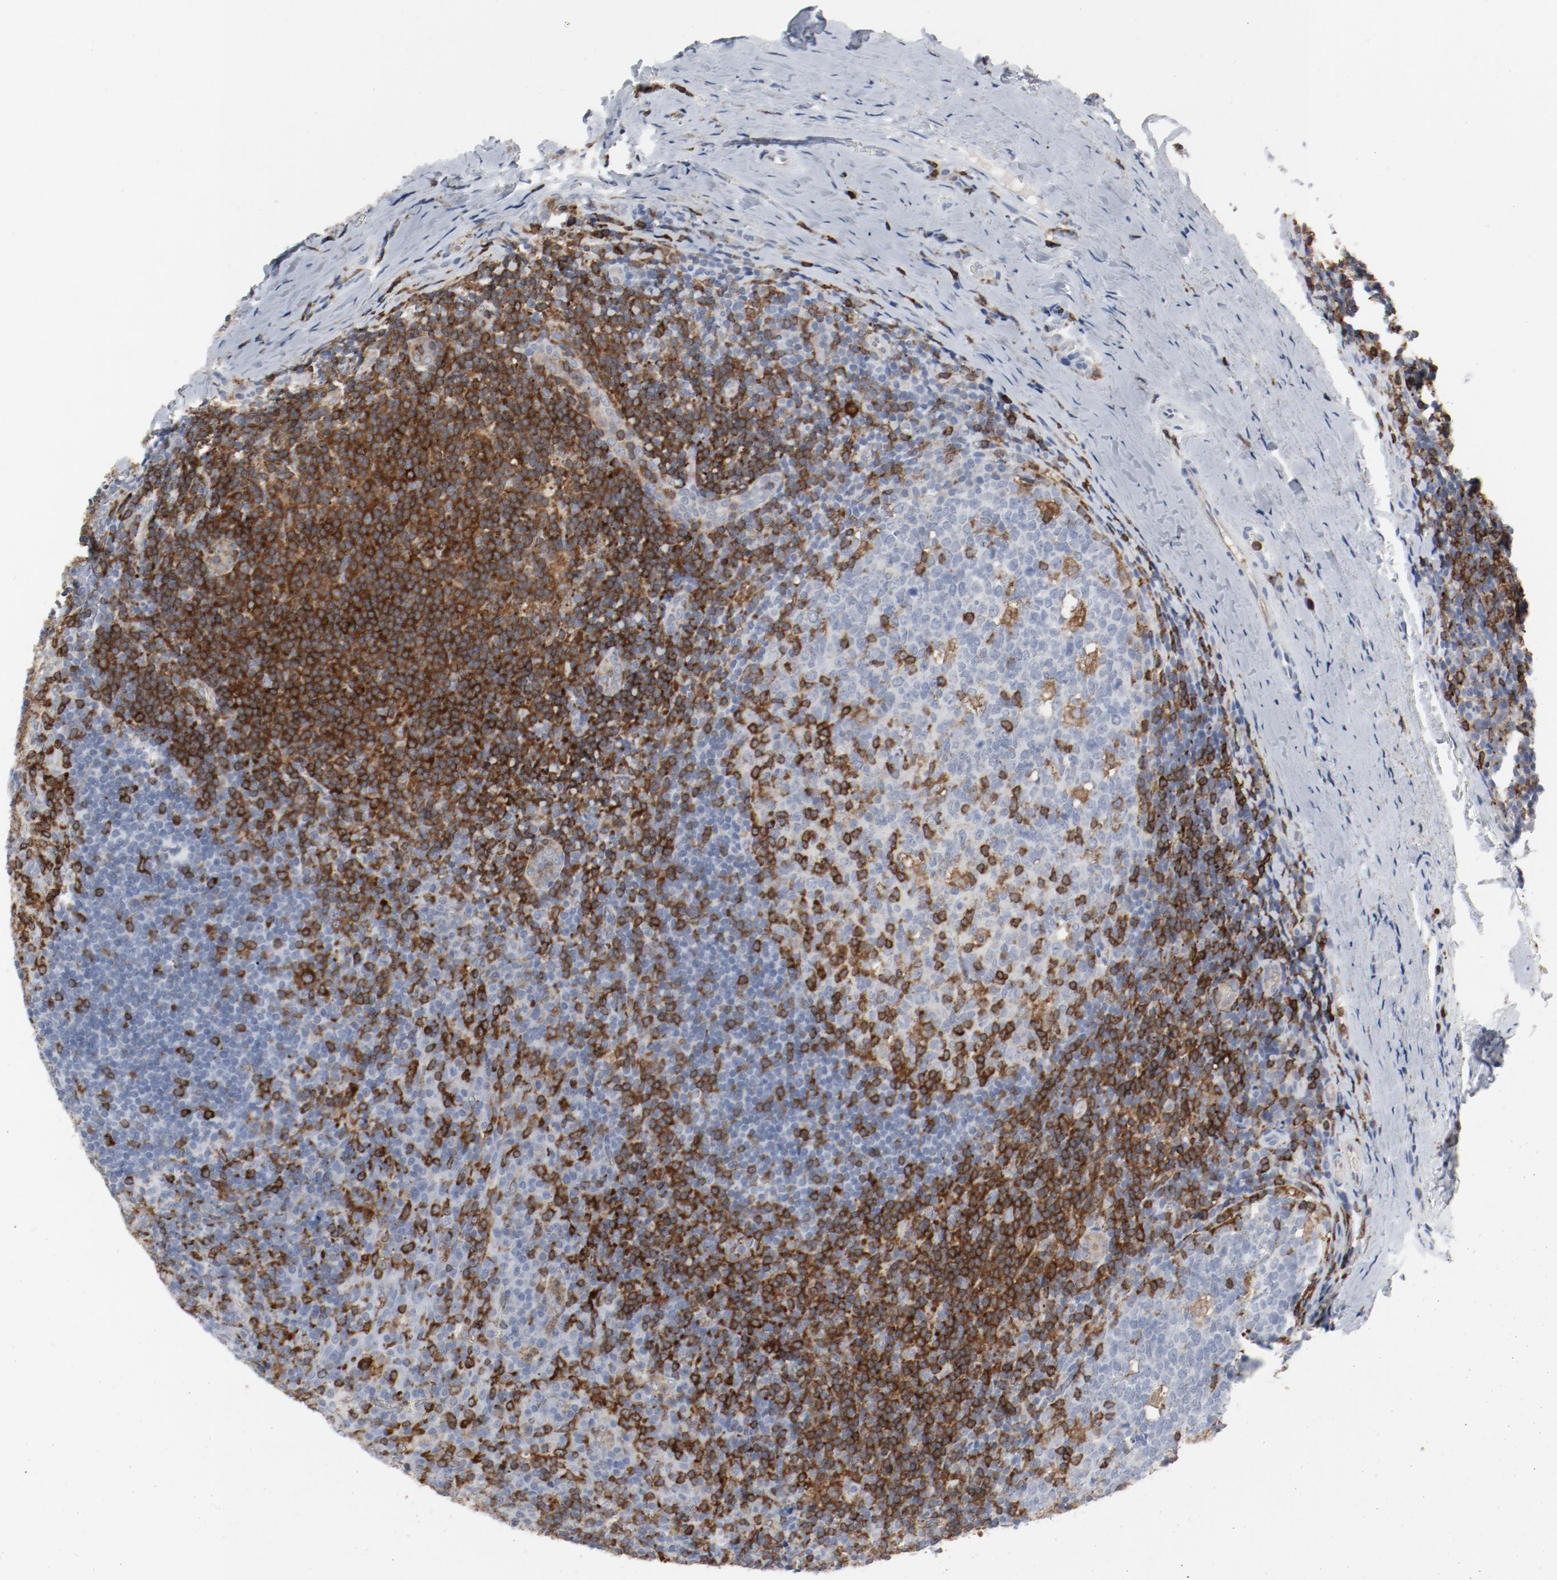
{"staining": {"intensity": "strong", "quantity": "25%-75%", "location": "cytoplasmic/membranous"}, "tissue": "tonsil", "cell_type": "Germinal center cells", "image_type": "normal", "snomed": [{"axis": "morphology", "description": "Normal tissue, NOS"}, {"axis": "topography", "description": "Tonsil"}], "caption": "This histopathology image demonstrates immunohistochemistry (IHC) staining of unremarkable human tonsil, with high strong cytoplasmic/membranous expression in about 25%-75% of germinal center cells.", "gene": "LCP2", "patient": {"sex": "male", "age": 31}}